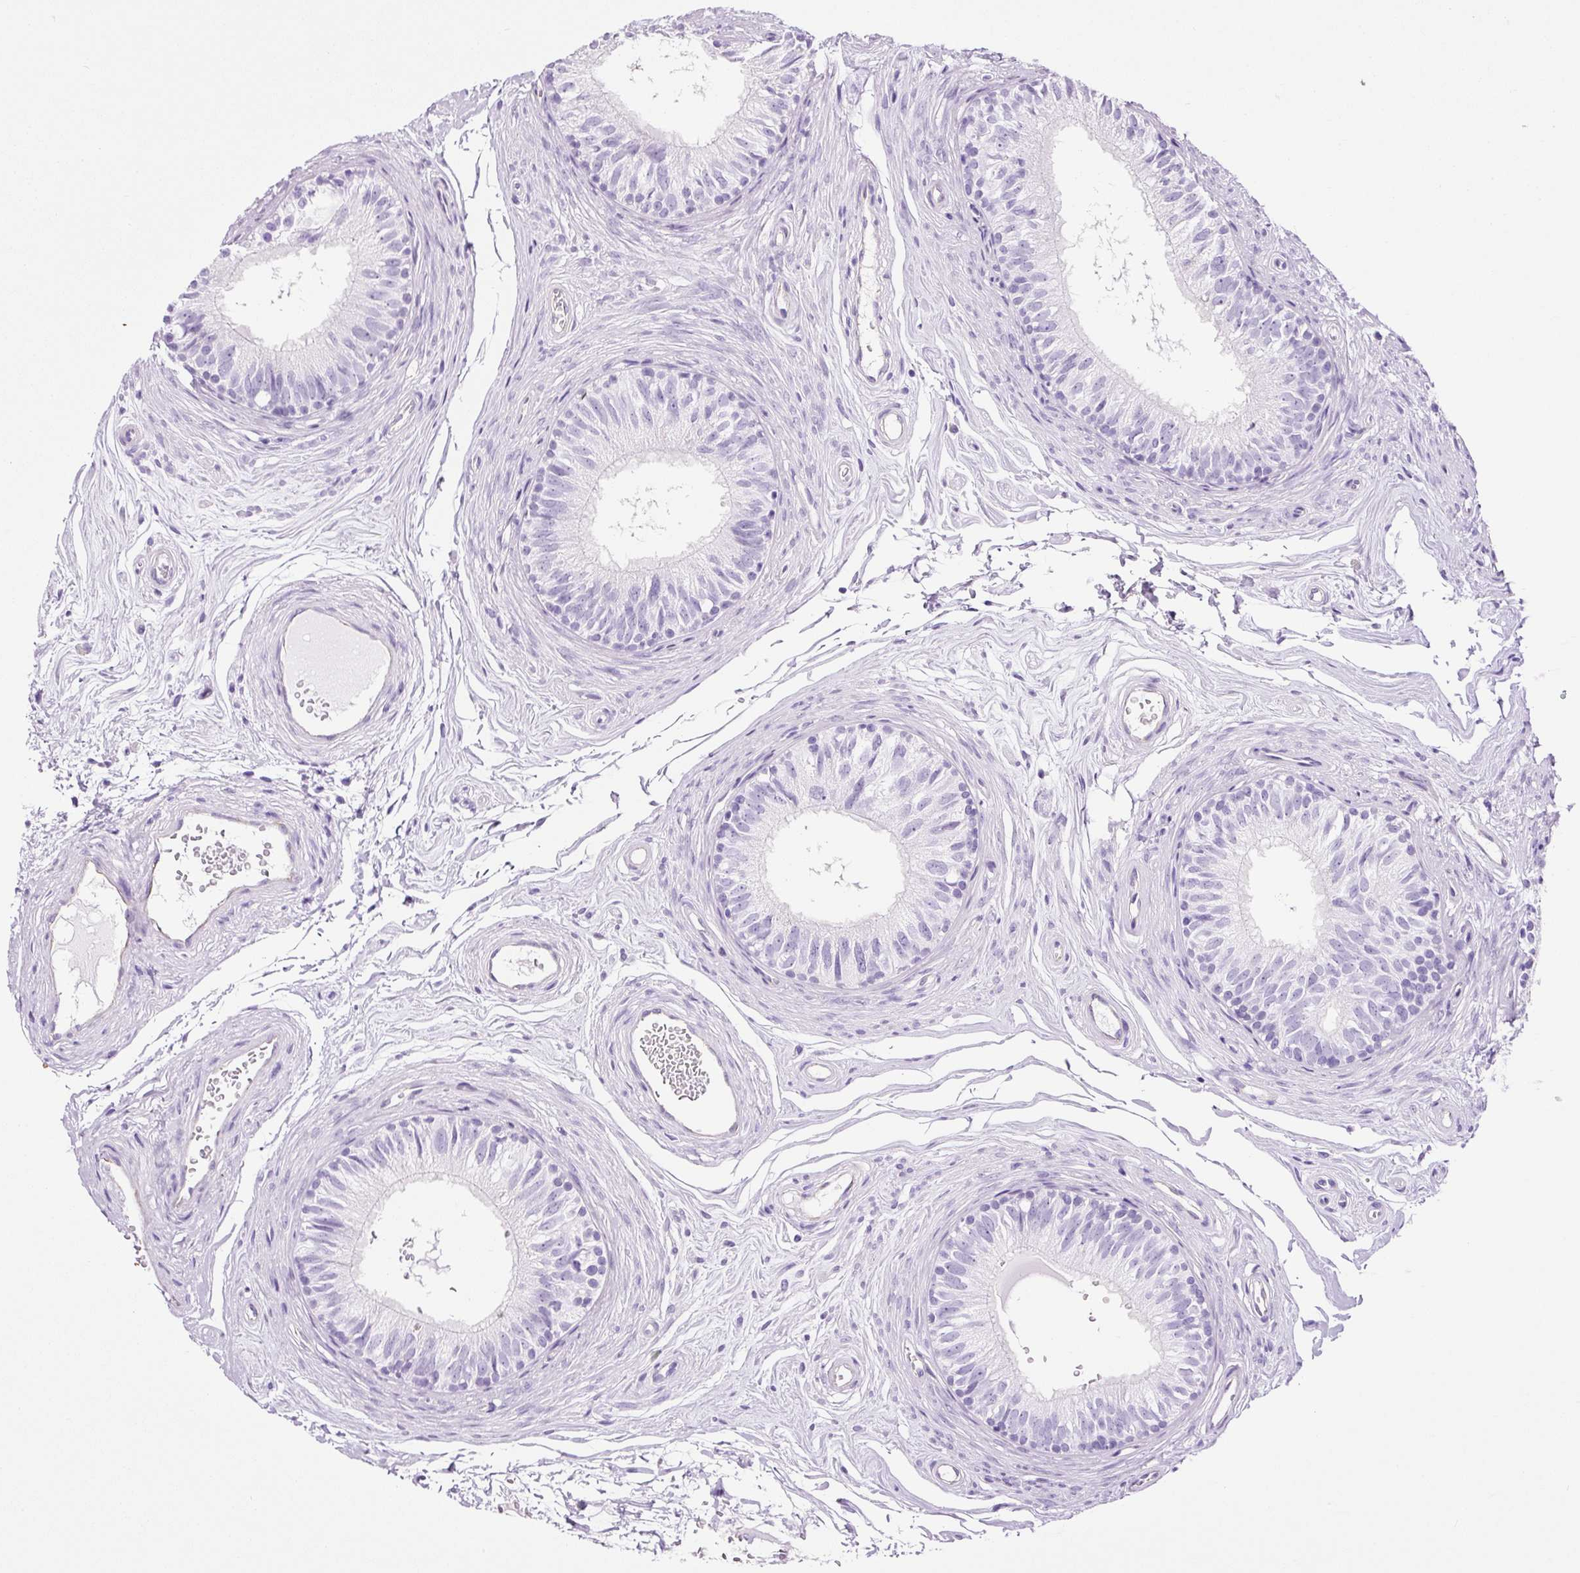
{"staining": {"intensity": "negative", "quantity": "none", "location": "none"}, "tissue": "epididymis", "cell_type": "Glandular cells", "image_type": "normal", "snomed": [{"axis": "morphology", "description": "Normal tissue, NOS"}, {"axis": "topography", "description": "Epididymis"}], "caption": "Immunohistochemical staining of normal human epididymis demonstrates no significant positivity in glandular cells.", "gene": "ADSS1", "patient": {"sex": "male", "age": 45}}